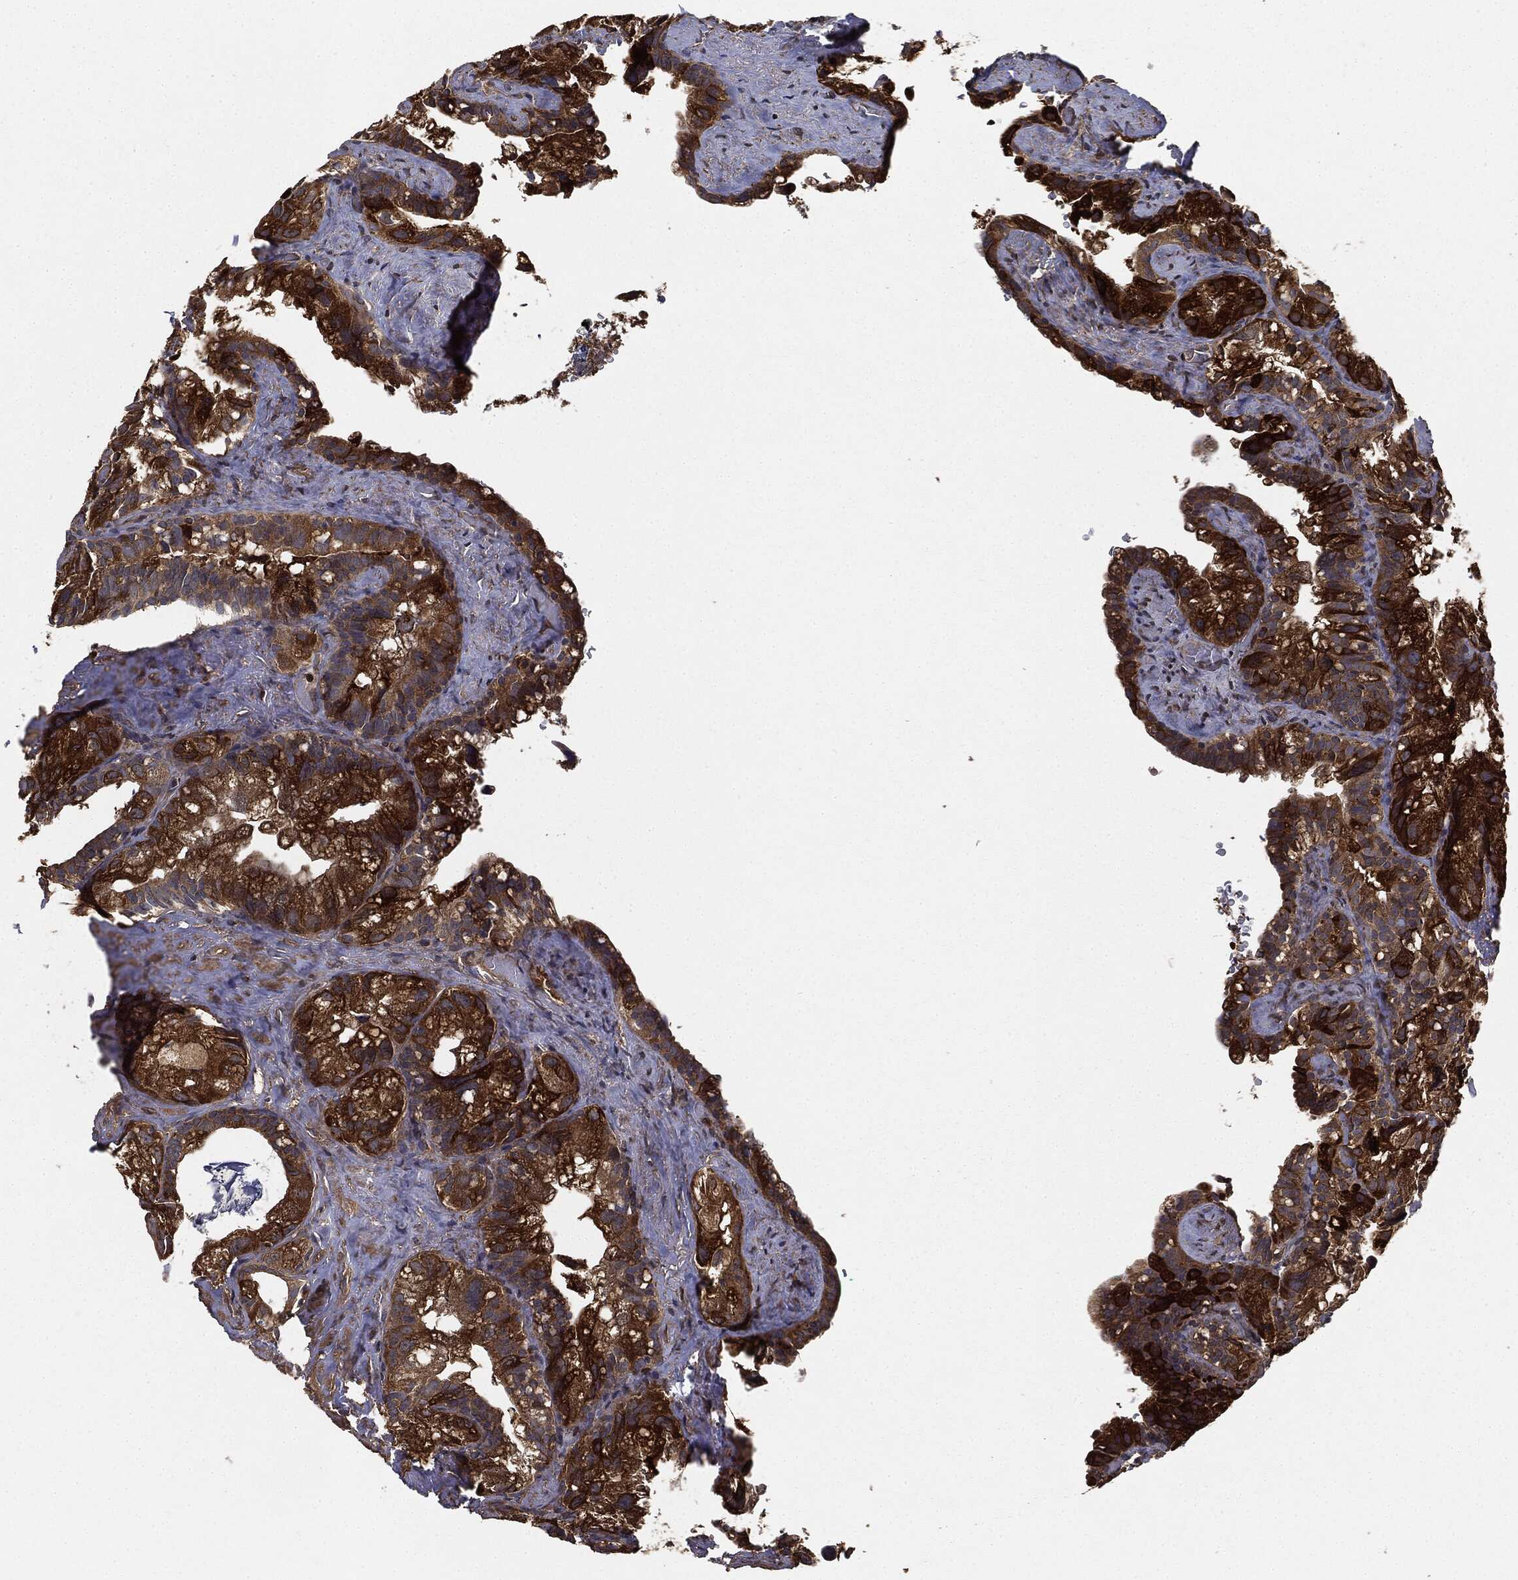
{"staining": {"intensity": "strong", "quantity": ">75%", "location": "cytoplasmic/membranous"}, "tissue": "seminal vesicle", "cell_type": "Glandular cells", "image_type": "normal", "snomed": [{"axis": "morphology", "description": "Normal tissue, NOS"}, {"axis": "topography", "description": "Seminal veicle"}], "caption": "An image showing strong cytoplasmic/membranous staining in approximately >75% of glandular cells in unremarkable seminal vesicle, as visualized by brown immunohistochemical staining.", "gene": "MIER2", "patient": {"sex": "male", "age": 72}}